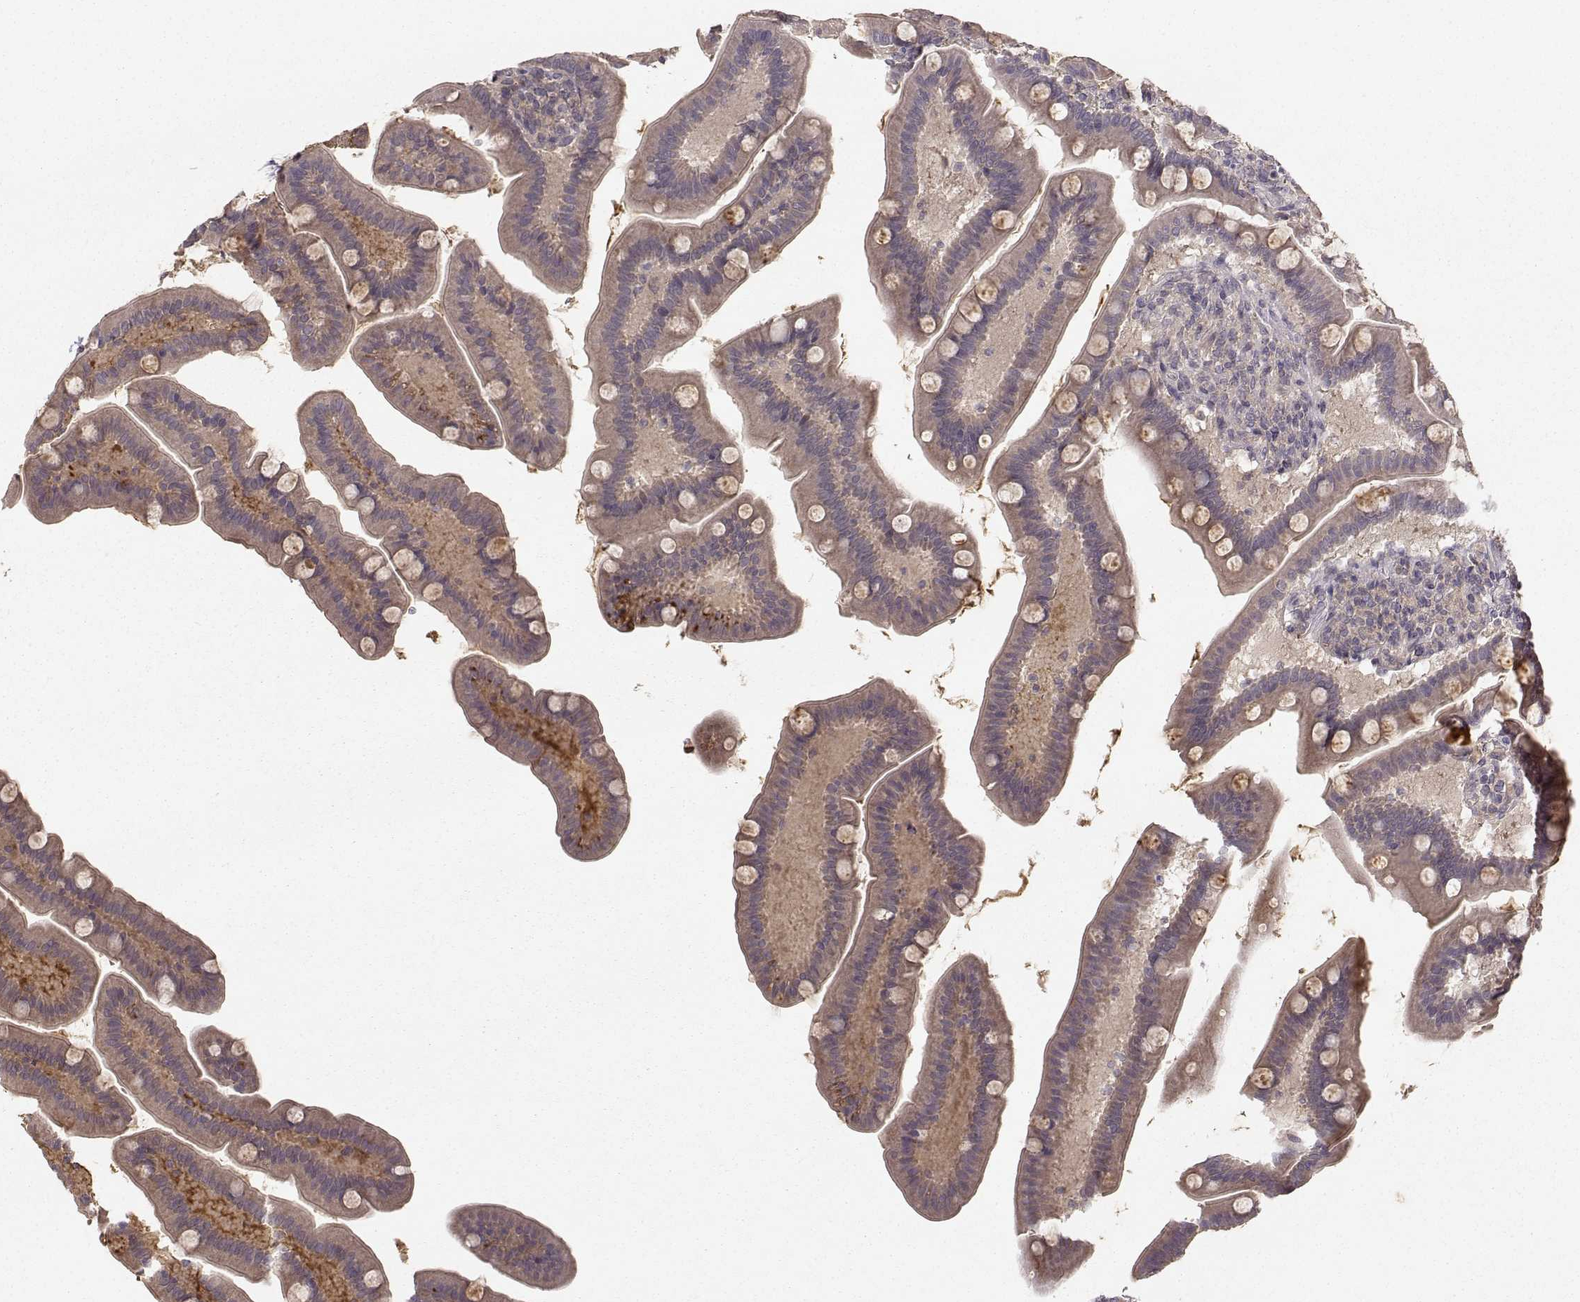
{"staining": {"intensity": "moderate", "quantity": "25%-75%", "location": "cytoplasmic/membranous"}, "tissue": "small intestine", "cell_type": "Glandular cells", "image_type": "normal", "snomed": [{"axis": "morphology", "description": "Normal tissue, NOS"}, {"axis": "topography", "description": "Small intestine"}], "caption": "IHC image of unremarkable small intestine stained for a protein (brown), which shows medium levels of moderate cytoplasmic/membranous positivity in approximately 25%-75% of glandular cells.", "gene": "WNT6", "patient": {"sex": "male", "age": 66}}